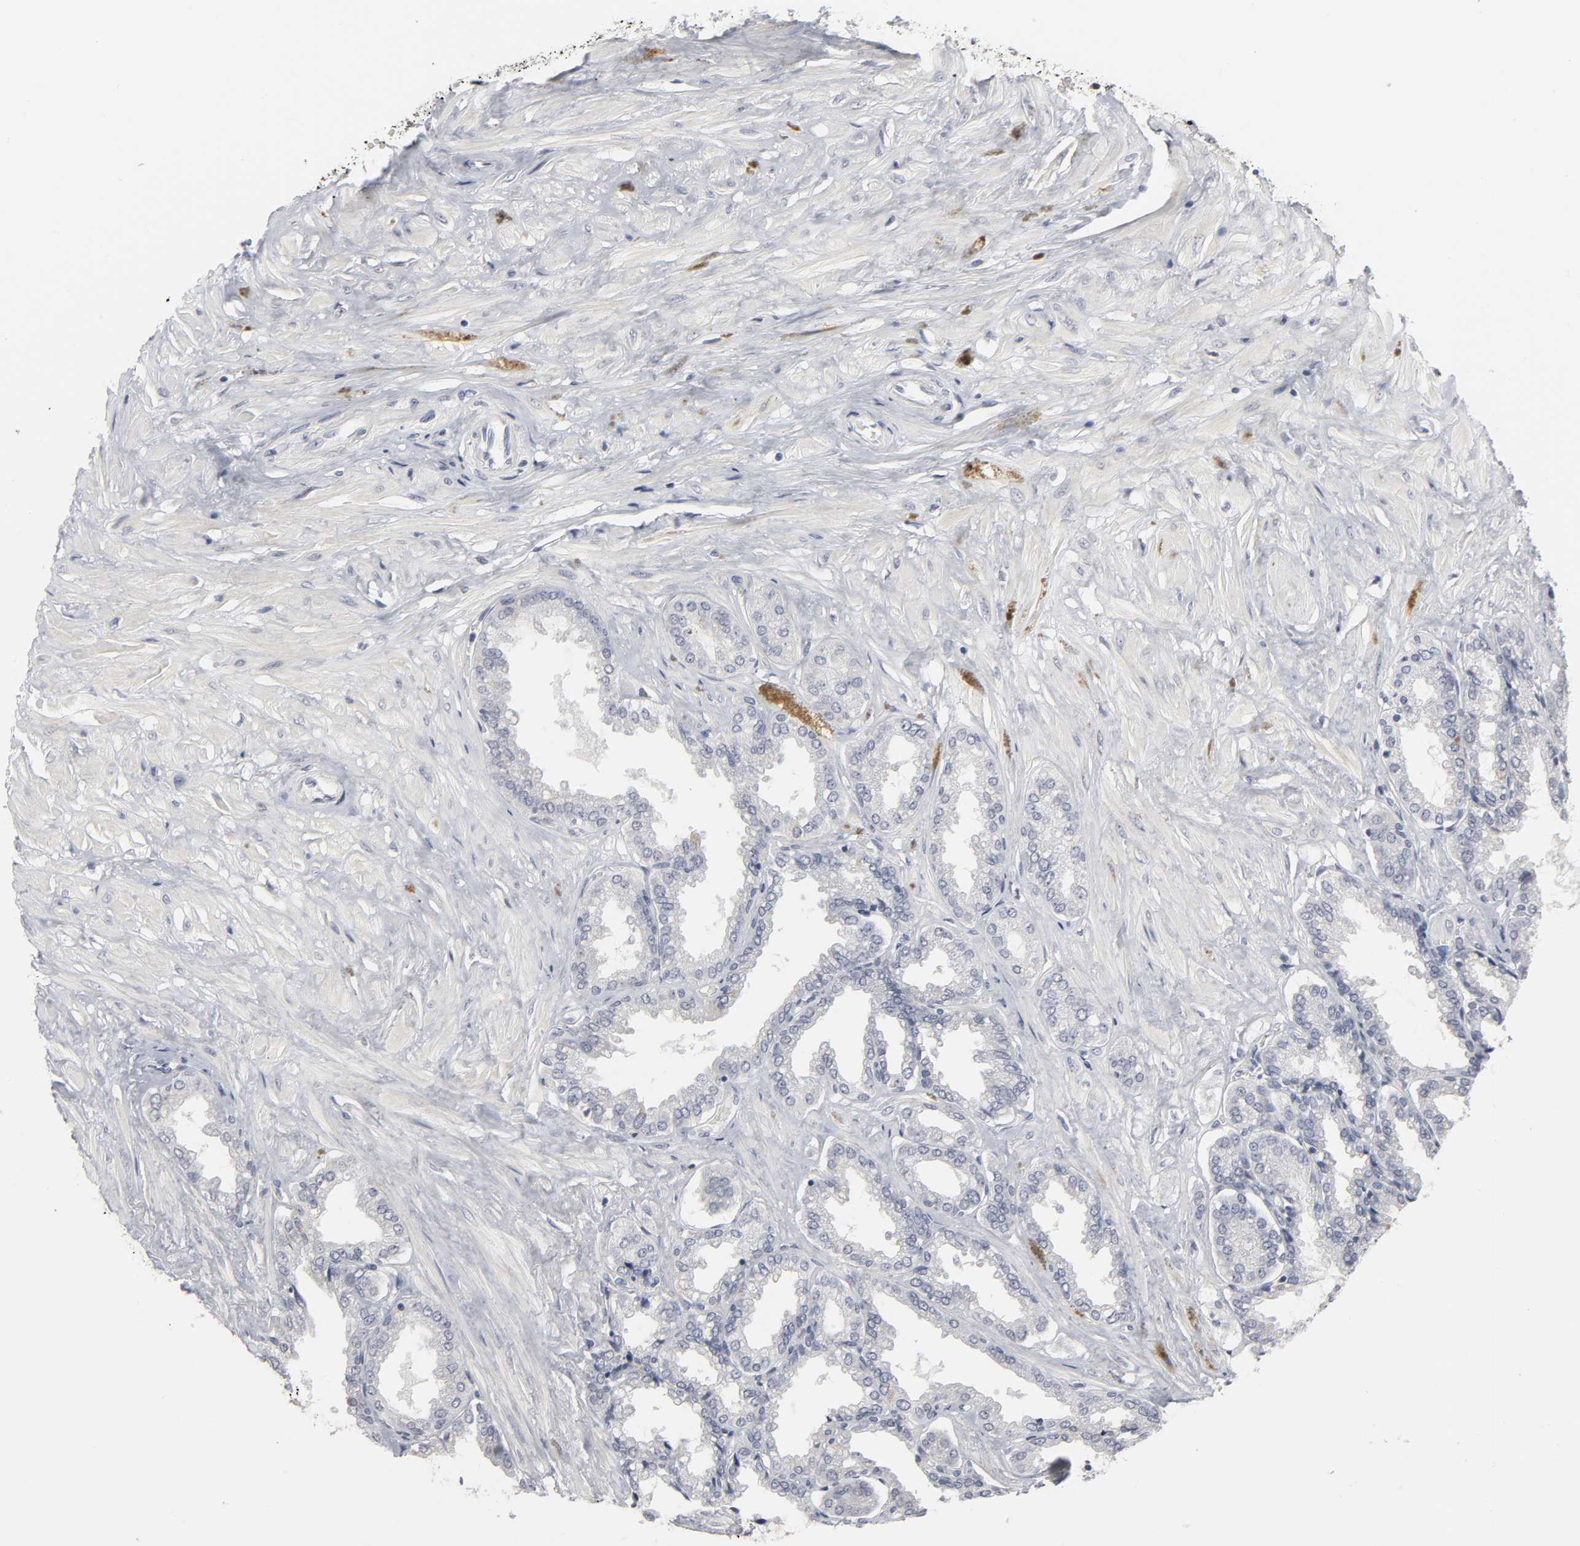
{"staining": {"intensity": "negative", "quantity": "none", "location": "none"}, "tissue": "seminal vesicle", "cell_type": "Glandular cells", "image_type": "normal", "snomed": [{"axis": "morphology", "description": "Normal tissue, NOS"}, {"axis": "topography", "description": "Seminal veicle"}], "caption": "Immunohistochemistry micrograph of normal seminal vesicle stained for a protein (brown), which shows no positivity in glandular cells.", "gene": "TCAP", "patient": {"sex": "male", "age": 46}}